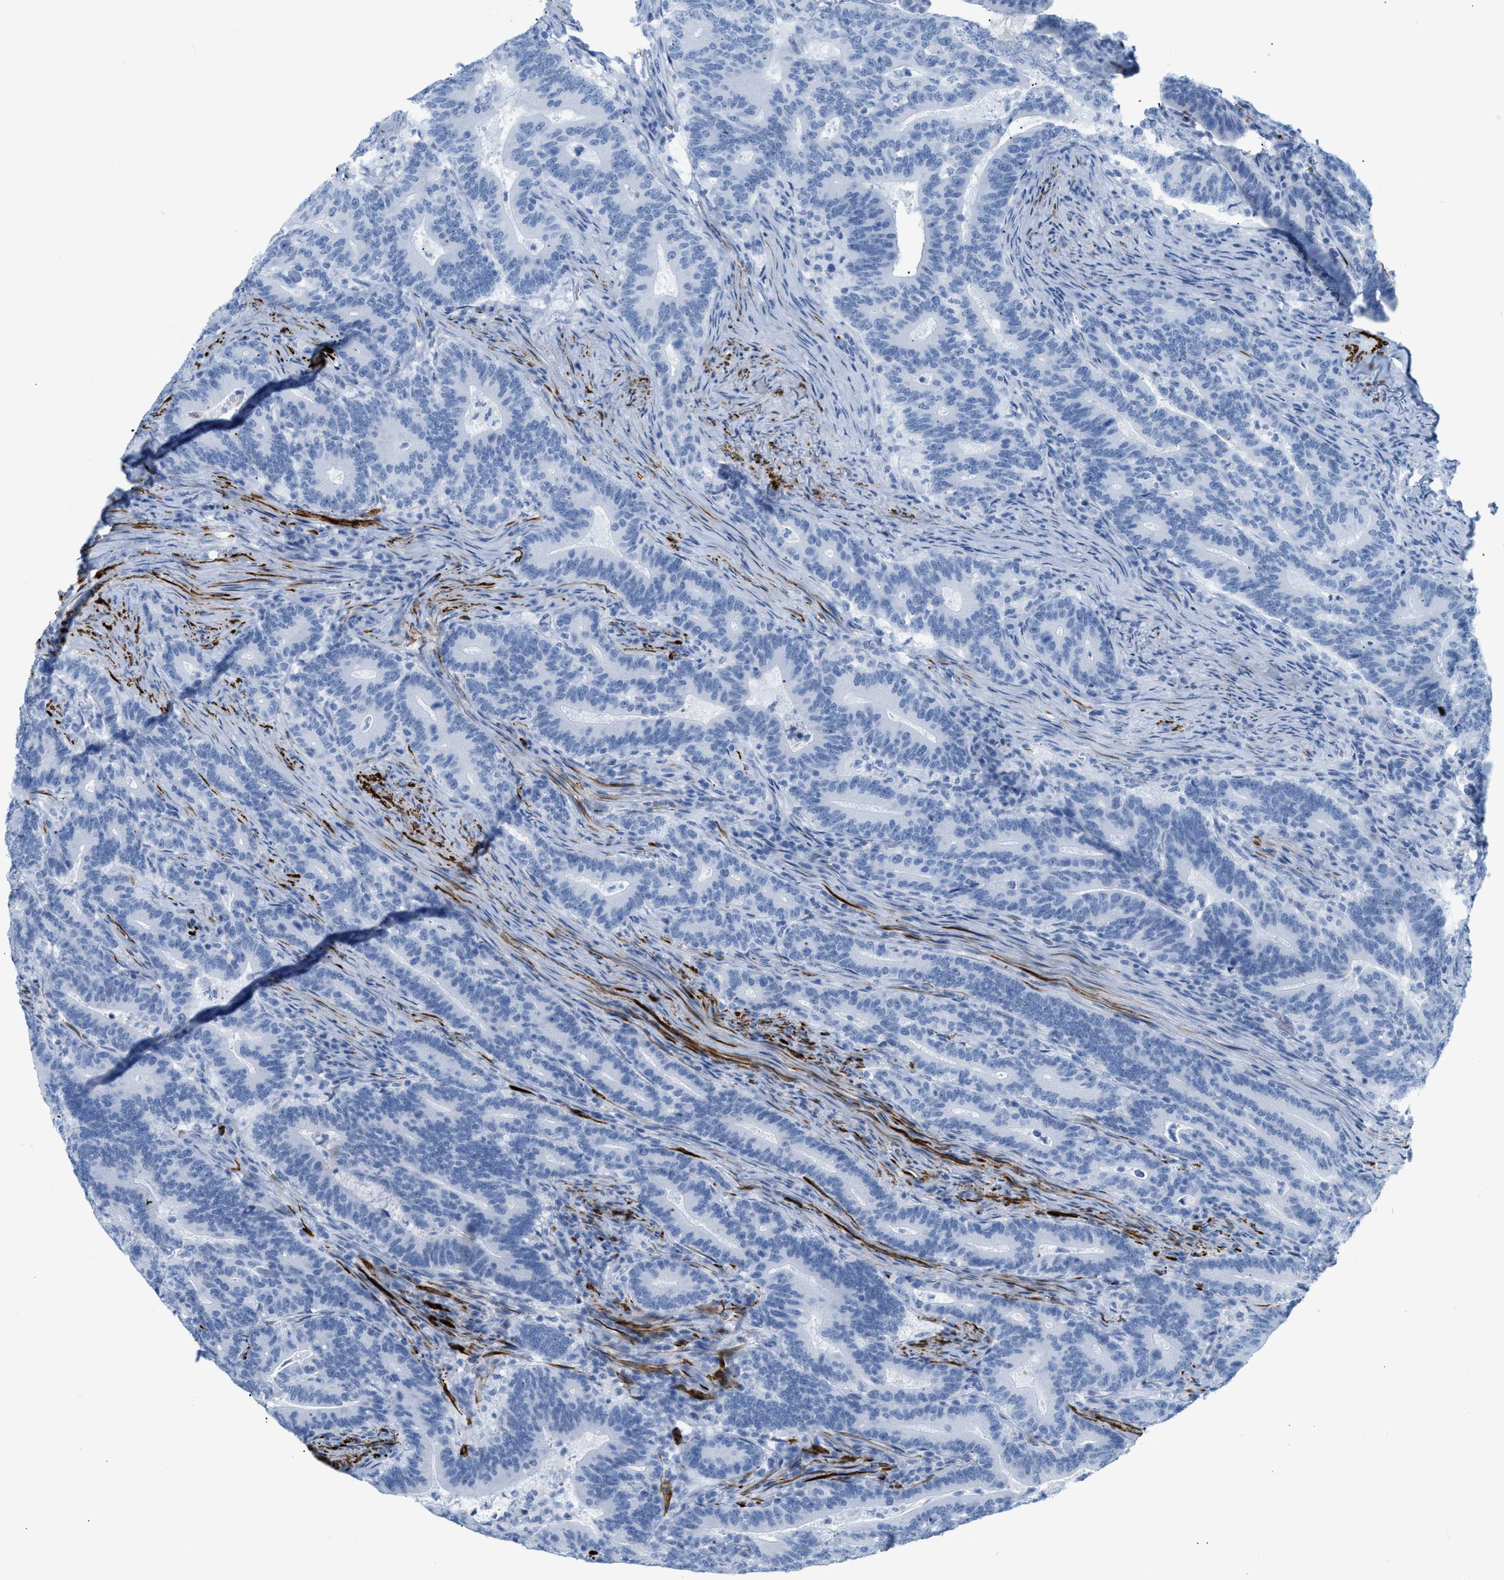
{"staining": {"intensity": "negative", "quantity": "none", "location": "none"}, "tissue": "colorectal cancer", "cell_type": "Tumor cells", "image_type": "cancer", "snomed": [{"axis": "morphology", "description": "Adenocarcinoma, NOS"}, {"axis": "topography", "description": "Colon"}], "caption": "Colorectal cancer stained for a protein using immunohistochemistry (IHC) displays no staining tumor cells.", "gene": "DES", "patient": {"sex": "female", "age": 66}}